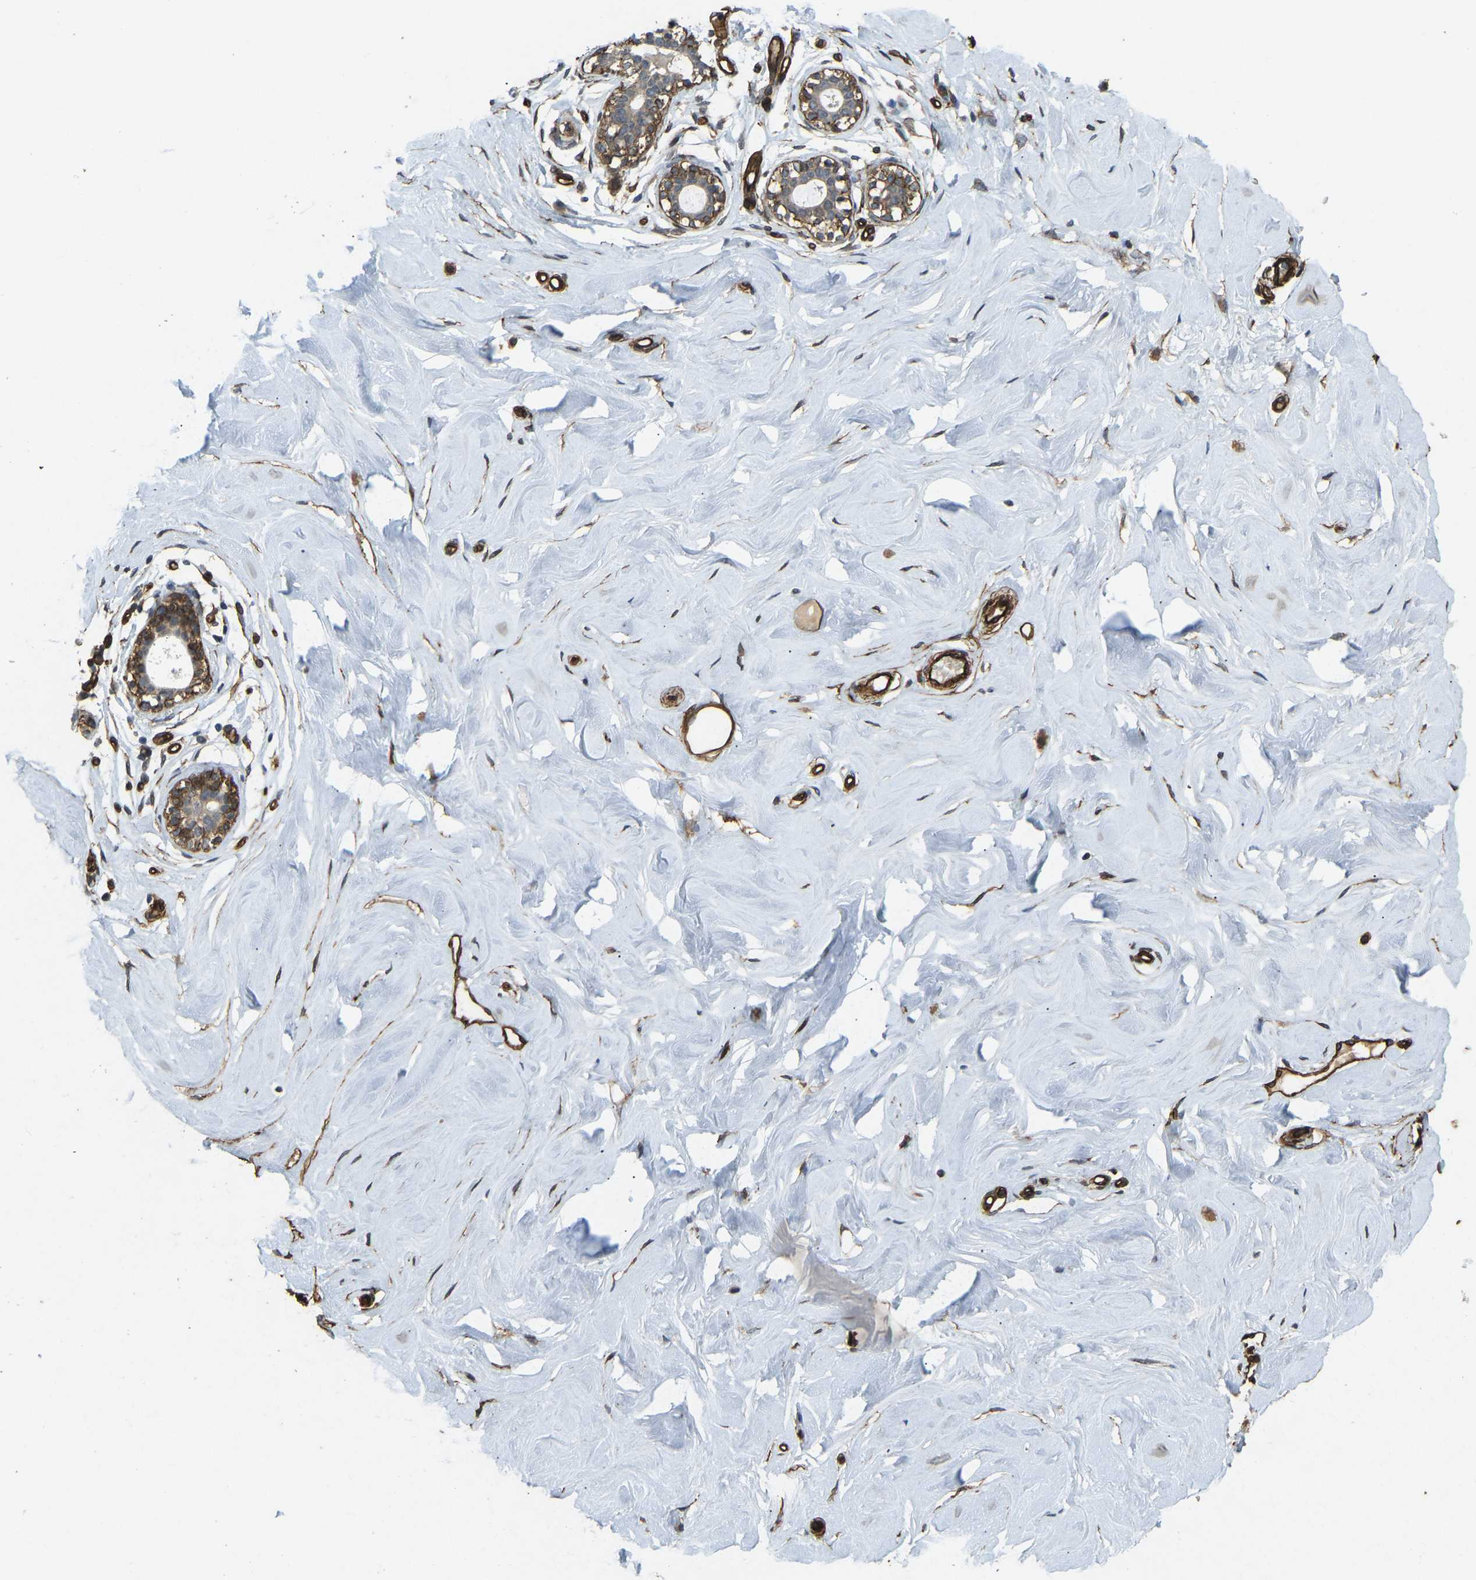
{"staining": {"intensity": "moderate", "quantity": "25%-75%", "location": "cytoplasmic/membranous"}, "tissue": "breast", "cell_type": "Adipocytes", "image_type": "normal", "snomed": [{"axis": "morphology", "description": "Normal tissue, NOS"}, {"axis": "topography", "description": "Breast"}], "caption": "Benign breast was stained to show a protein in brown. There is medium levels of moderate cytoplasmic/membranous staining in approximately 25%-75% of adipocytes. (Brightfield microscopy of DAB IHC at high magnification).", "gene": "NMB", "patient": {"sex": "female", "age": 23}}